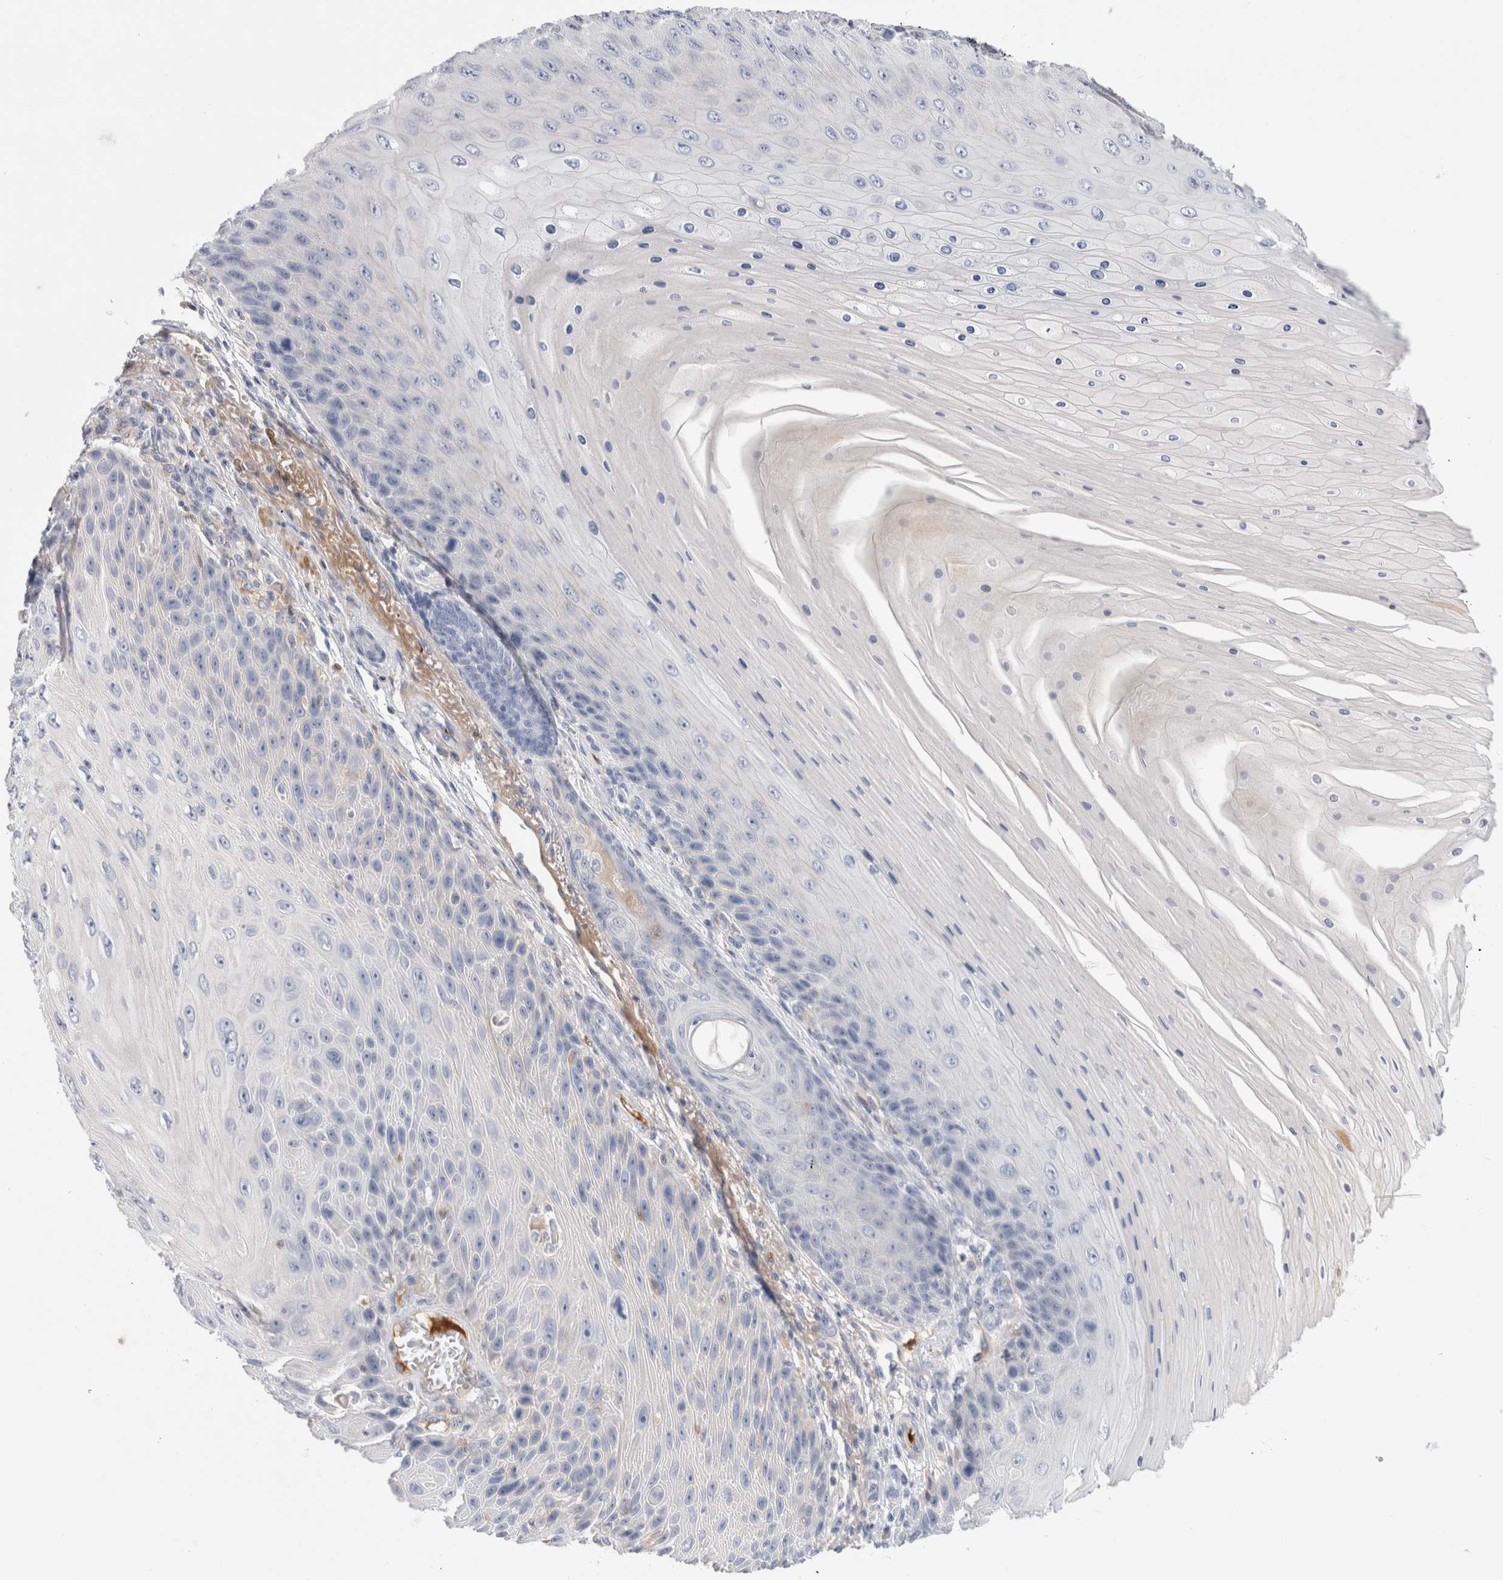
{"staining": {"intensity": "negative", "quantity": "none", "location": "none"}, "tissue": "skin cancer", "cell_type": "Tumor cells", "image_type": "cancer", "snomed": [{"axis": "morphology", "description": "Squamous cell carcinoma, NOS"}, {"axis": "topography", "description": "Skin"}], "caption": "Immunohistochemical staining of skin cancer demonstrates no significant staining in tumor cells.", "gene": "ECHDC2", "patient": {"sex": "female", "age": 88}}